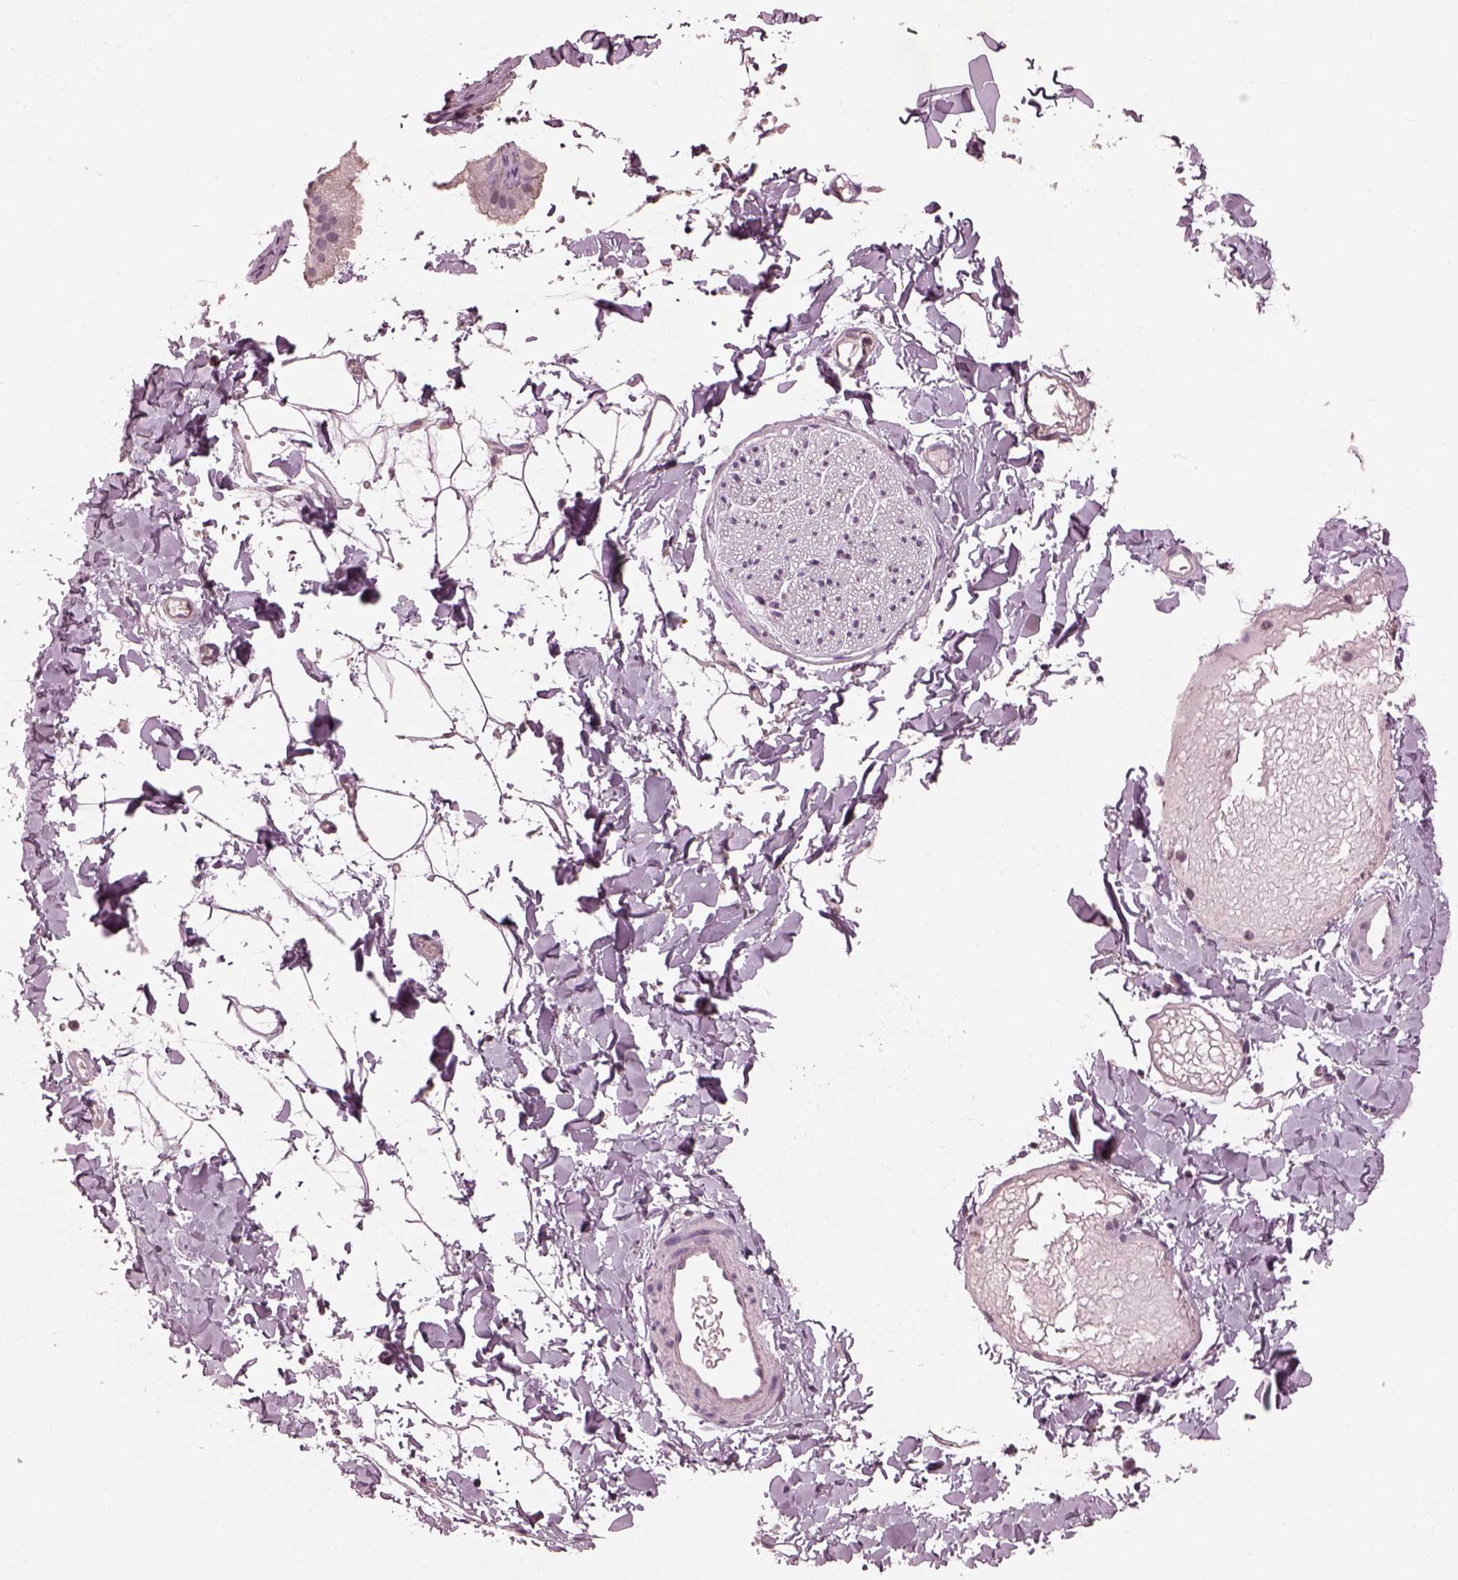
{"staining": {"intensity": "negative", "quantity": "none", "location": "none"}, "tissue": "adipose tissue", "cell_type": "Adipocytes", "image_type": "normal", "snomed": [{"axis": "morphology", "description": "Normal tissue, NOS"}, {"axis": "topography", "description": "Gallbladder"}, {"axis": "topography", "description": "Peripheral nerve tissue"}], "caption": "Protein analysis of normal adipose tissue demonstrates no significant positivity in adipocytes.", "gene": "TSKS", "patient": {"sex": "female", "age": 45}}